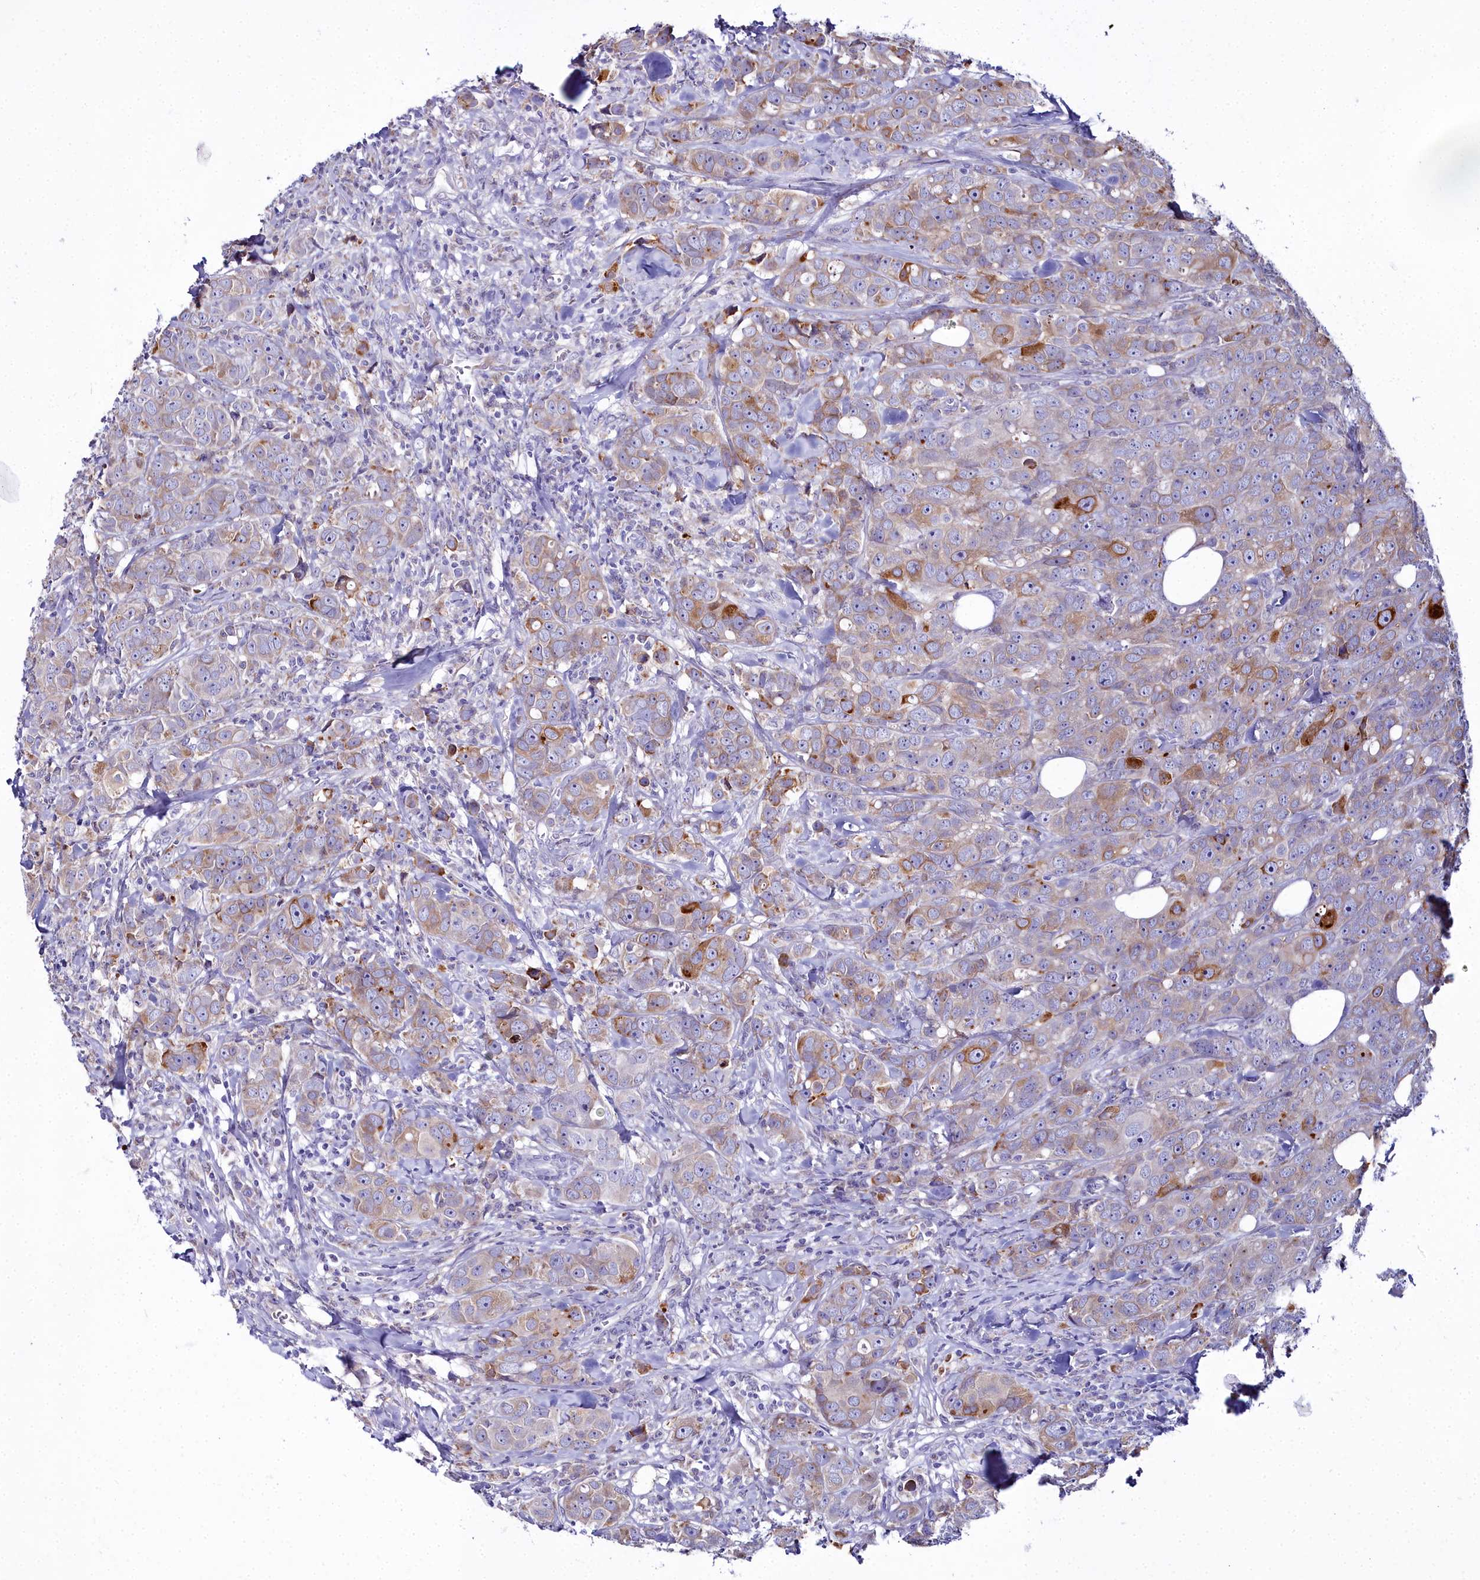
{"staining": {"intensity": "moderate", "quantity": "25%-75%", "location": "cytoplasmic/membranous"}, "tissue": "breast cancer", "cell_type": "Tumor cells", "image_type": "cancer", "snomed": [{"axis": "morphology", "description": "Duct carcinoma"}, {"axis": "topography", "description": "Breast"}], "caption": "This is a micrograph of immunohistochemistry staining of breast cancer, which shows moderate staining in the cytoplasmic/membranous of tumor cells.", "gene": "ELAPOR2", "patient": {"sex": "female", "age": 43}}